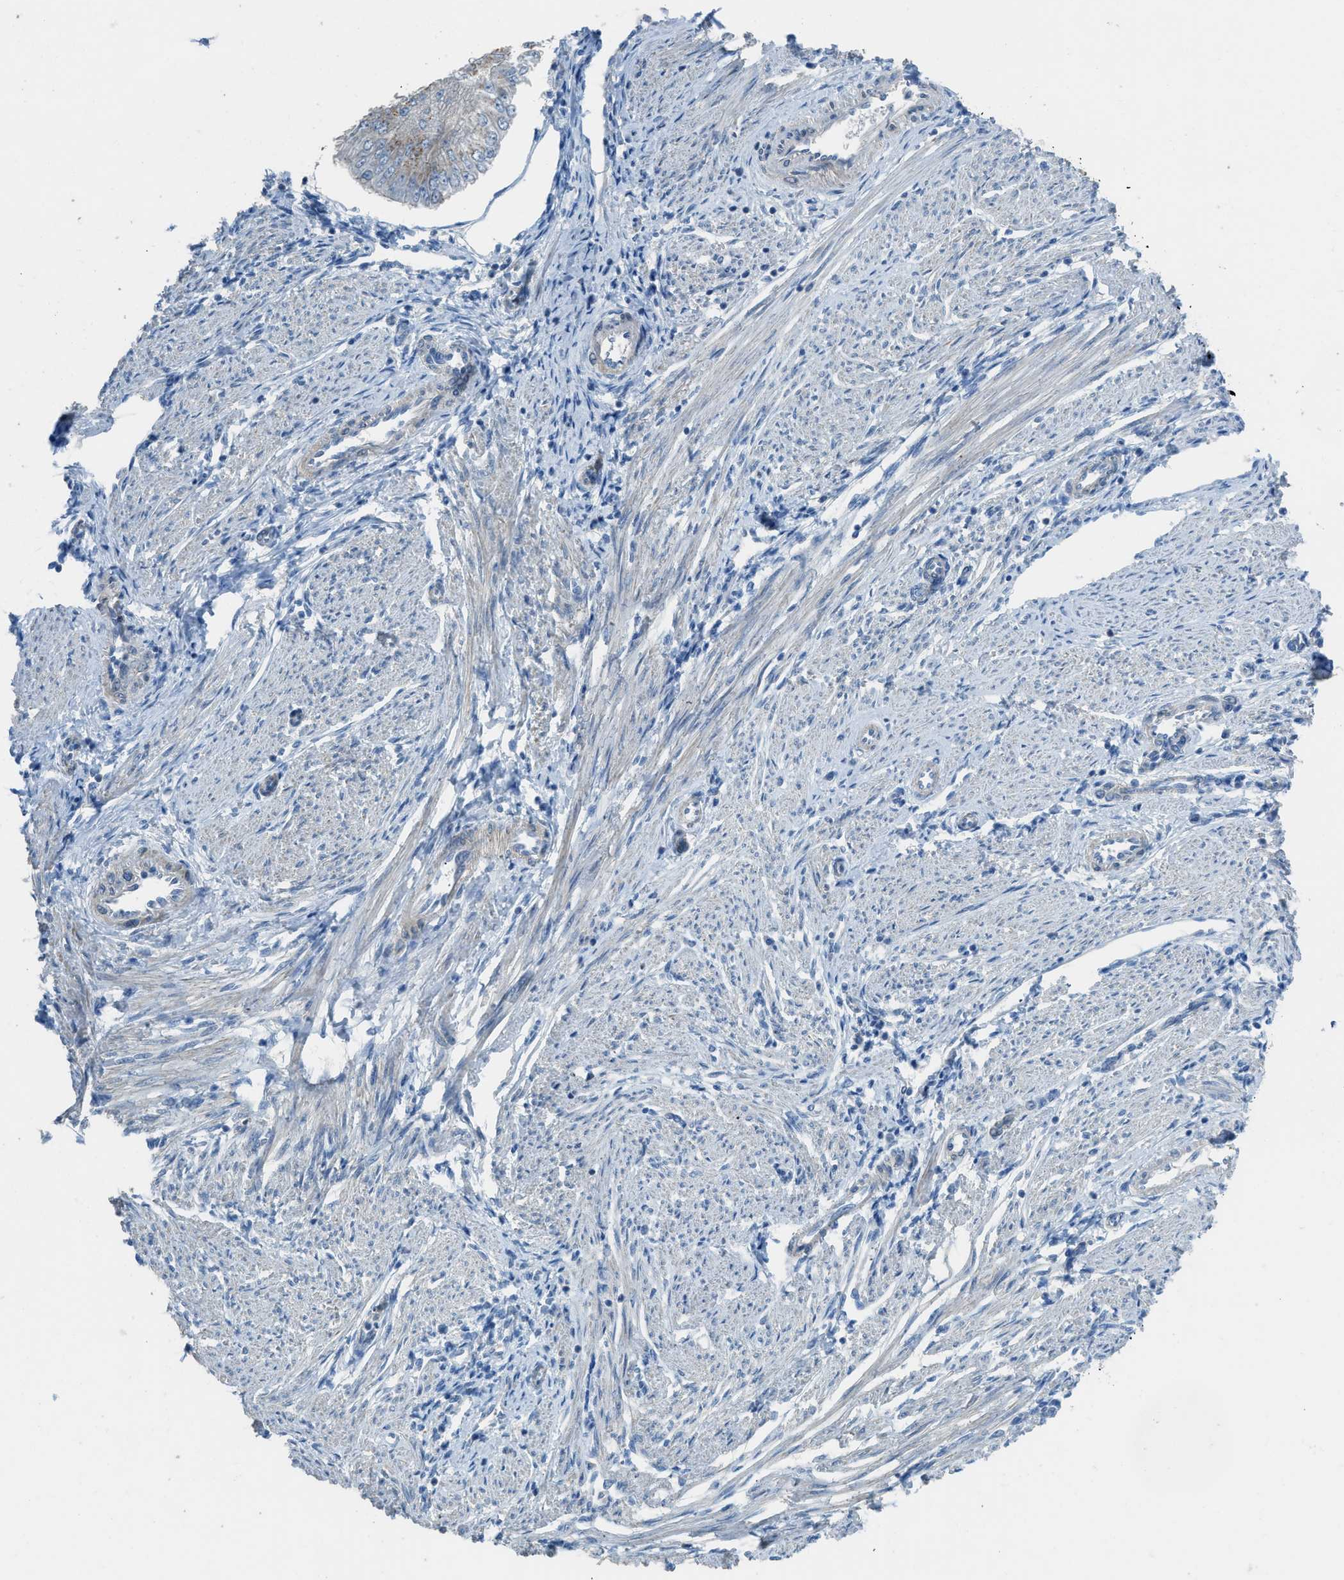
{"staining": {"intensity": "negative", "quantity": "none", "location": "none"}, "tissue": "endometrial cancer", "cell_type": "Tumor cells", "image_type": "cancer", "snomed": [{"axis": "morphology", "description": "Adenocarcinoma, NOS"}, {"axis": "topography", "description": "Endometrium"}], "caption": "The photomicrograph demonstrates no staining of tumor cells in adenocarcinoma (endometrial).", "gene": "TIMD4", "patient": {"sex": "female", "age": 53}}